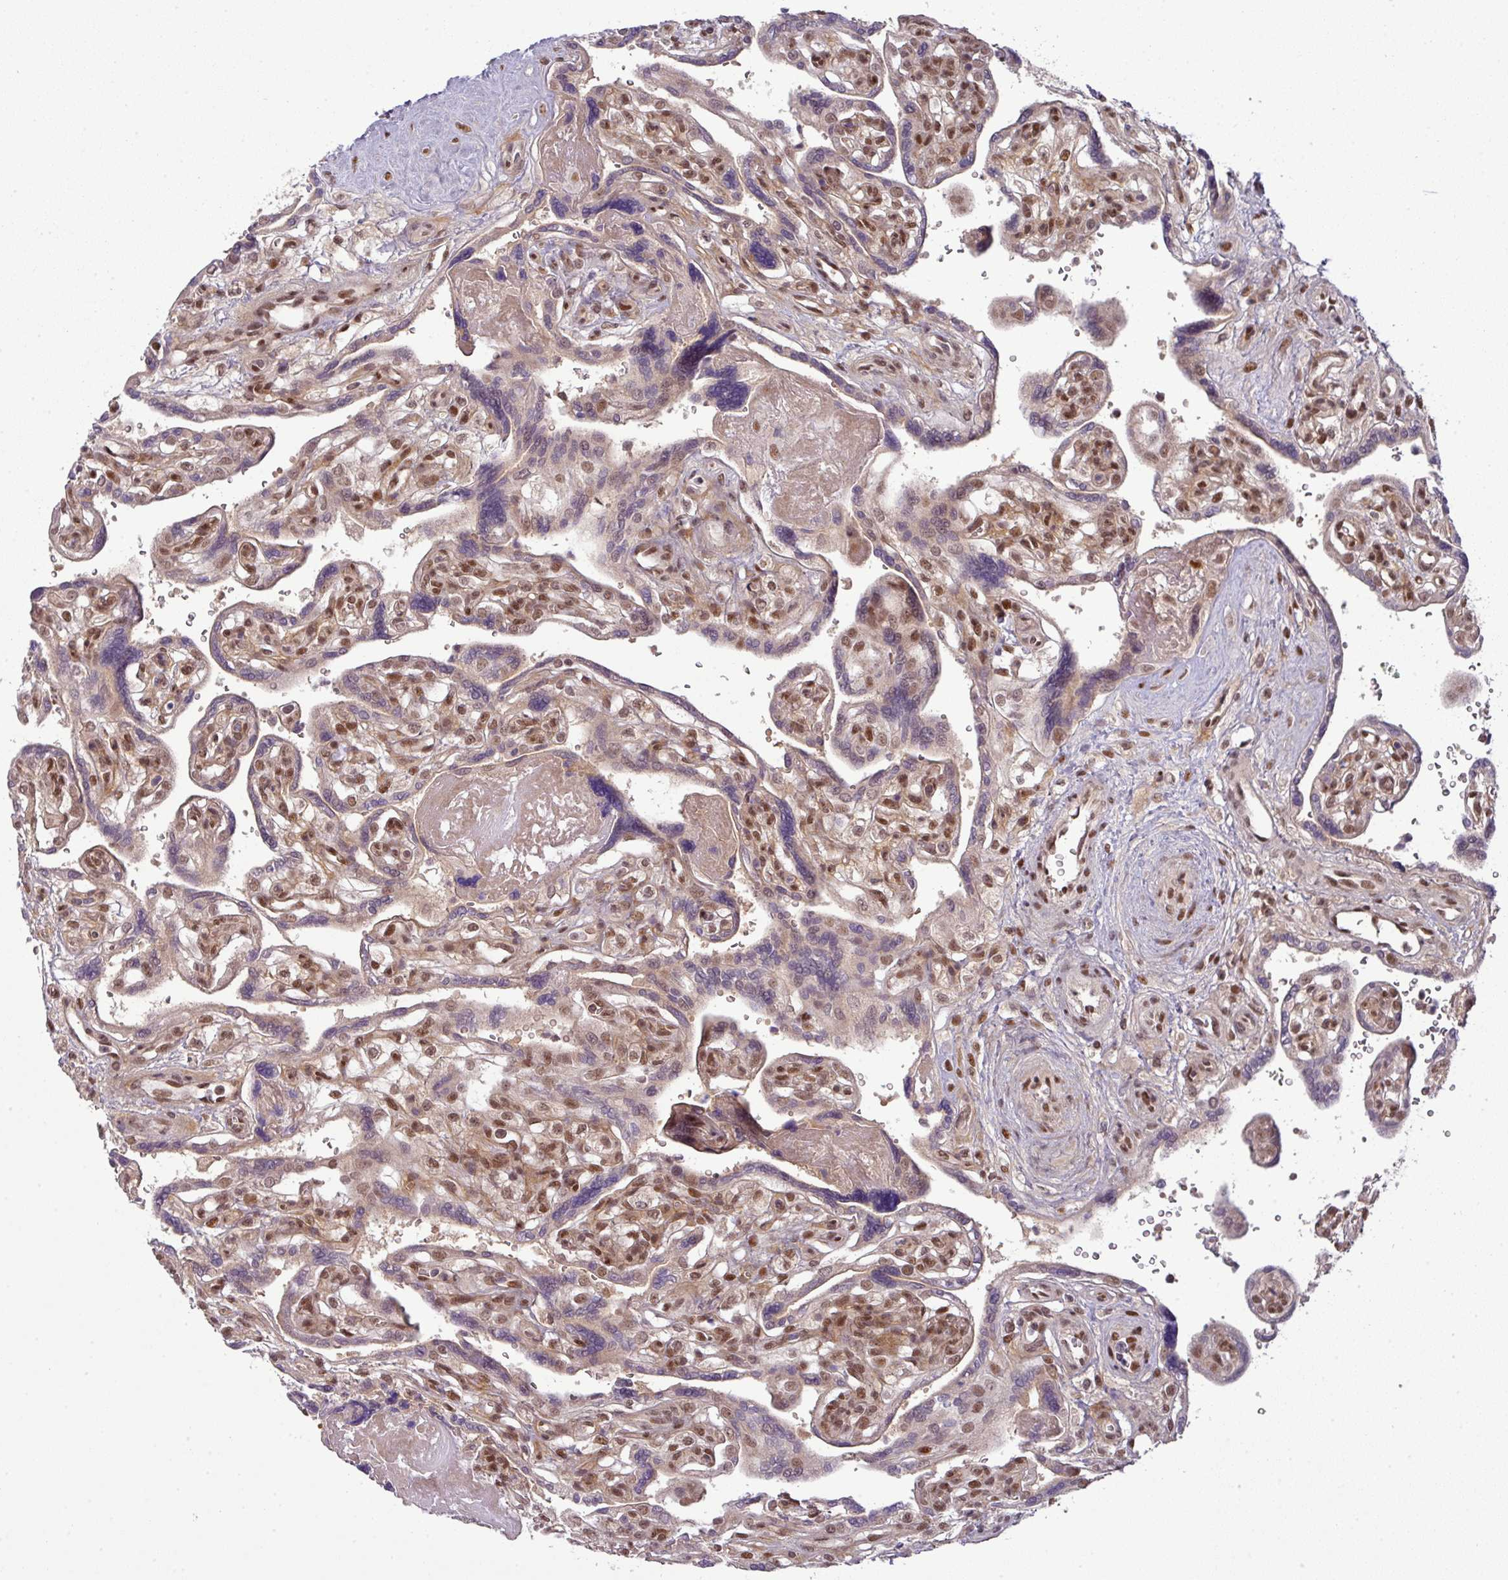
{"staining": {"intensity": "moderate", "quantity": ">75%", "location": "cytoplasmic/membranous,nuclear"}, "tissue": "placenta", "cell_type": "Decidual cells", "image_type": "normal", "snomed": [{"axis": "morphology", "description": "Normal tissue, NOS"}, {"axis": "topography", "description": "Placenta"}], "caption": "Brown immunohistochemical staining in normal human placenta exhibits moderate cytoplasmic/membranous,nuclear positivity in about >75% of decidual cells.", "gene": "CIC", "patient": {"sex": "female", "age": 39}}